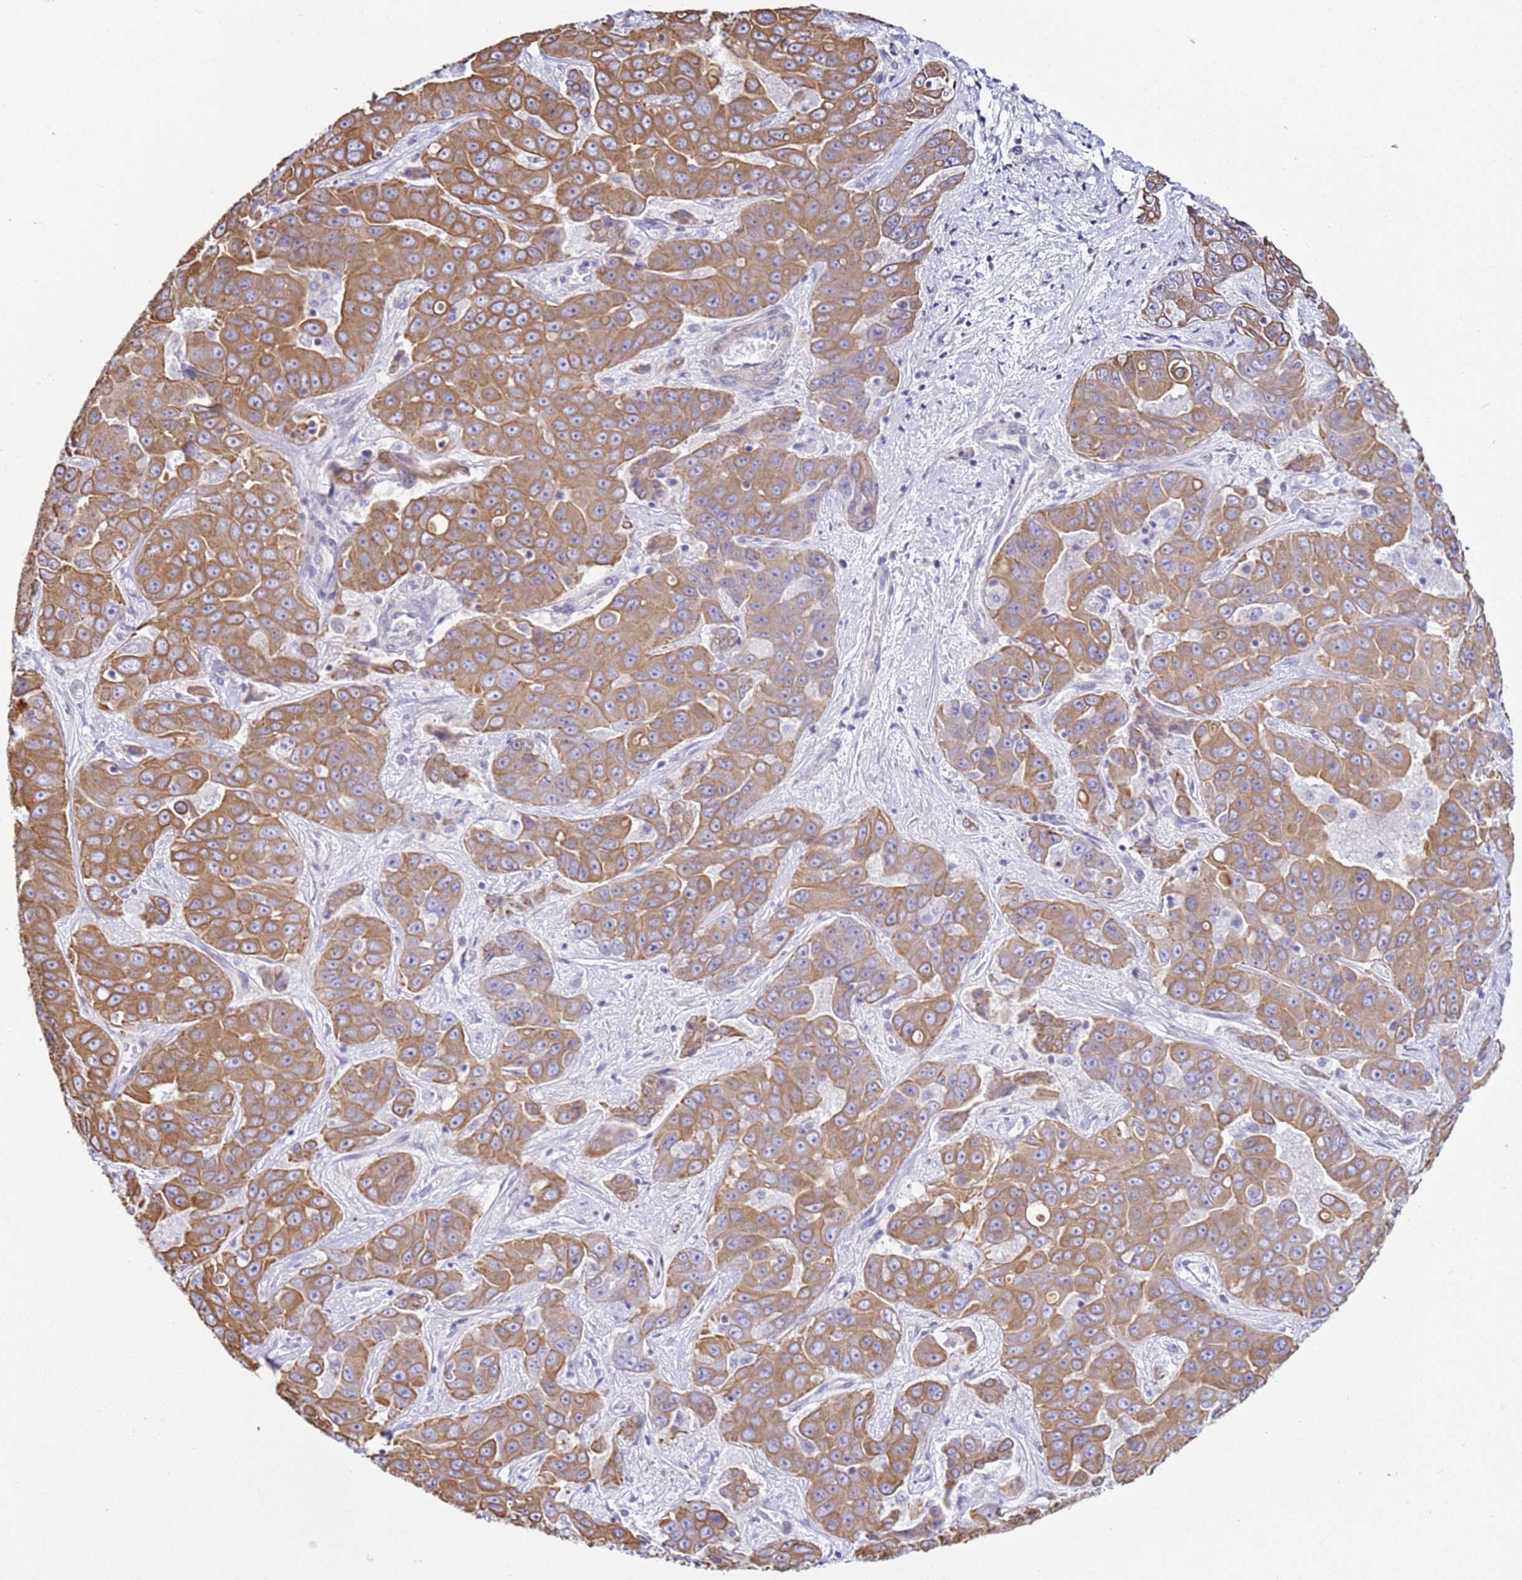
{"staining": {"intensity": "moderate", "quantity": ">75%", "location": "cytoplasmic/membranous"}, "tissue": "liver cancer", "cell_type": "Tumor cells", "image_type": "cancer", "snomed": [{"axis": "morphology", "description": "Cholangiocarcinoma"}, {"axis": "topography", "description": "Liver"}], "caption": "A histopathology image showing moderate cytoplasmic/membranous expression in about >75% of tumor cells in cholangiocarcinoma (liver), as visualized by brown immunohistochemical staining.", "gene": "NPAP1", "patient": {"sex": "female", "age": 52}}